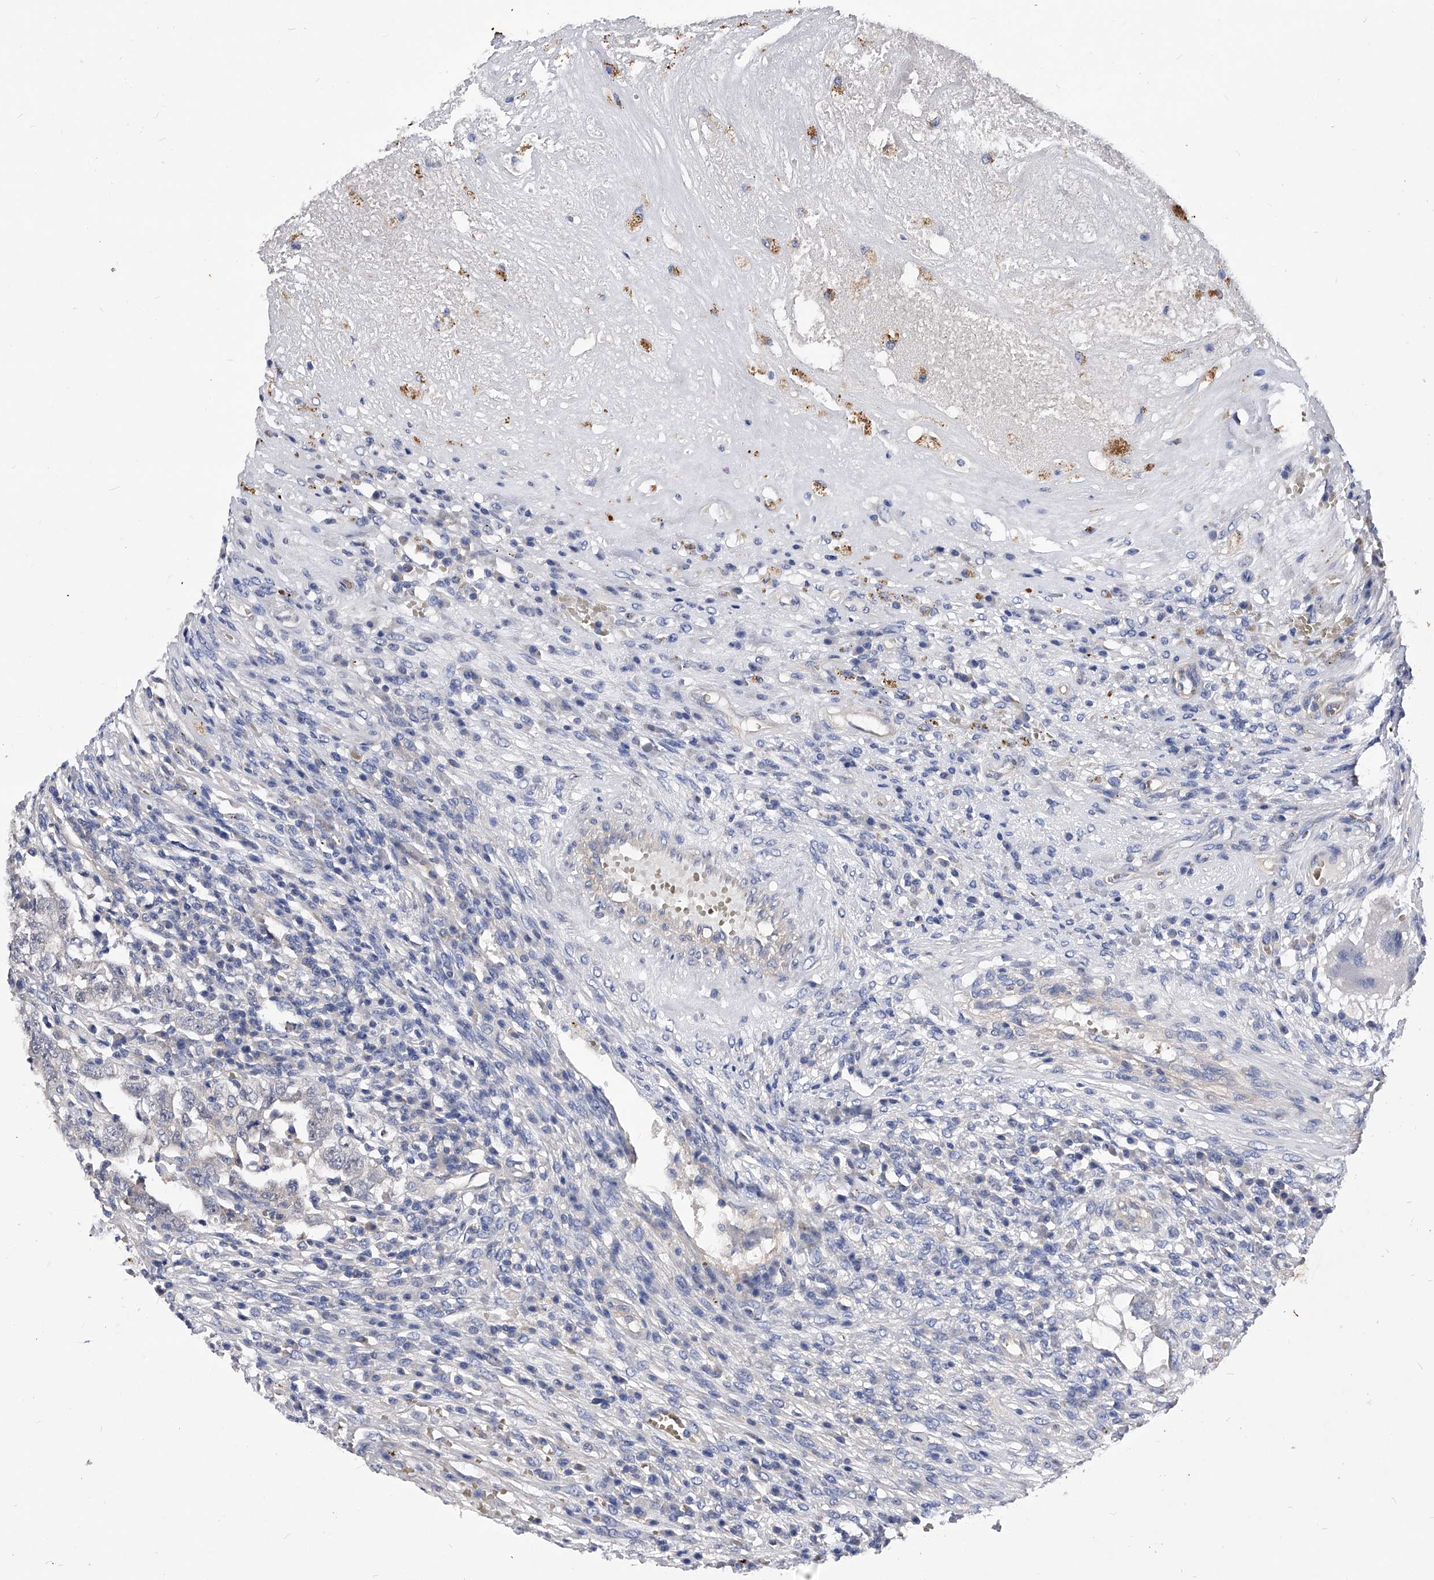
{"staining": {"intensity": "negative", "quantity": "none", "location": "none"}, "tissue": "testis cancer", "cell_type": "Tumor cells", "image_type": "cancer", "snomed": [{"axis": "morphology", "description": "Carcinoma, Embryonal, NOS"}, {"axis": "topography", "description": "Testis"}], "caption": "The photomicrograph demonstrates no significant expression in tumor cells of testis cancer (embryonal carcinoma).", "gene": "PPP5C", "patient": {"sex": "male", "age": 26}}